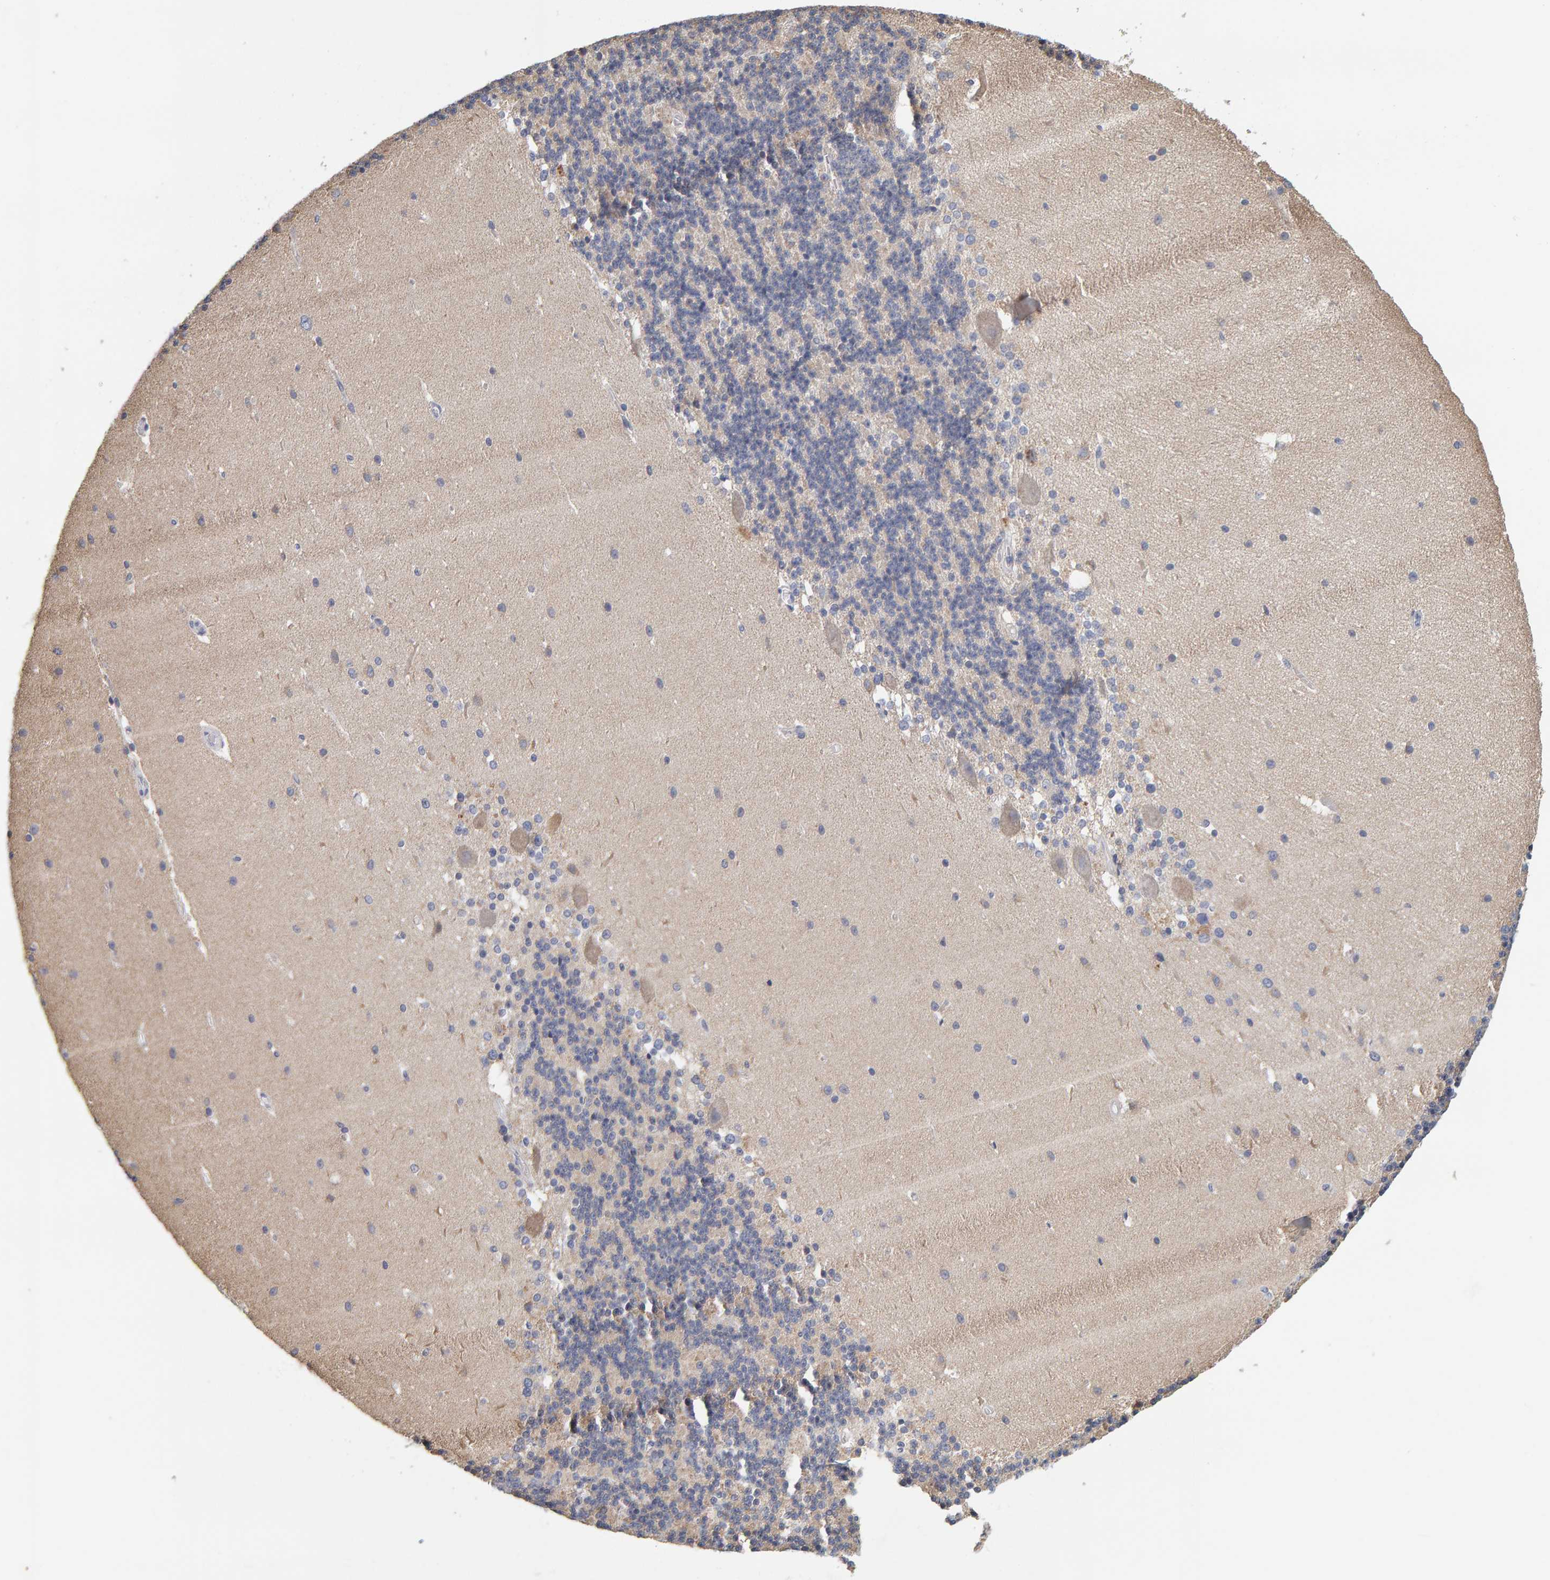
{"staining": {"intensity": "negative", "quantity": "none", "location": "none"}, "tissue": "cerebellum", "cell_type": "Cells in granular layer", "image_type": "normal", "snomed": [{"axis": "morphology", "description": "Normal tissue, NOS"}, {"axis": "topography", "description": "Cerebellum"}], "caption": "High magnification brightfield microscopy of unremarkable cerebellum stained with DAB (brown) and counterstained with hematoxylin (blue): cells in granular layer show no significant positivity.", "gene": "SGPL1", "patient": {"sex": "female", "age": 19}}